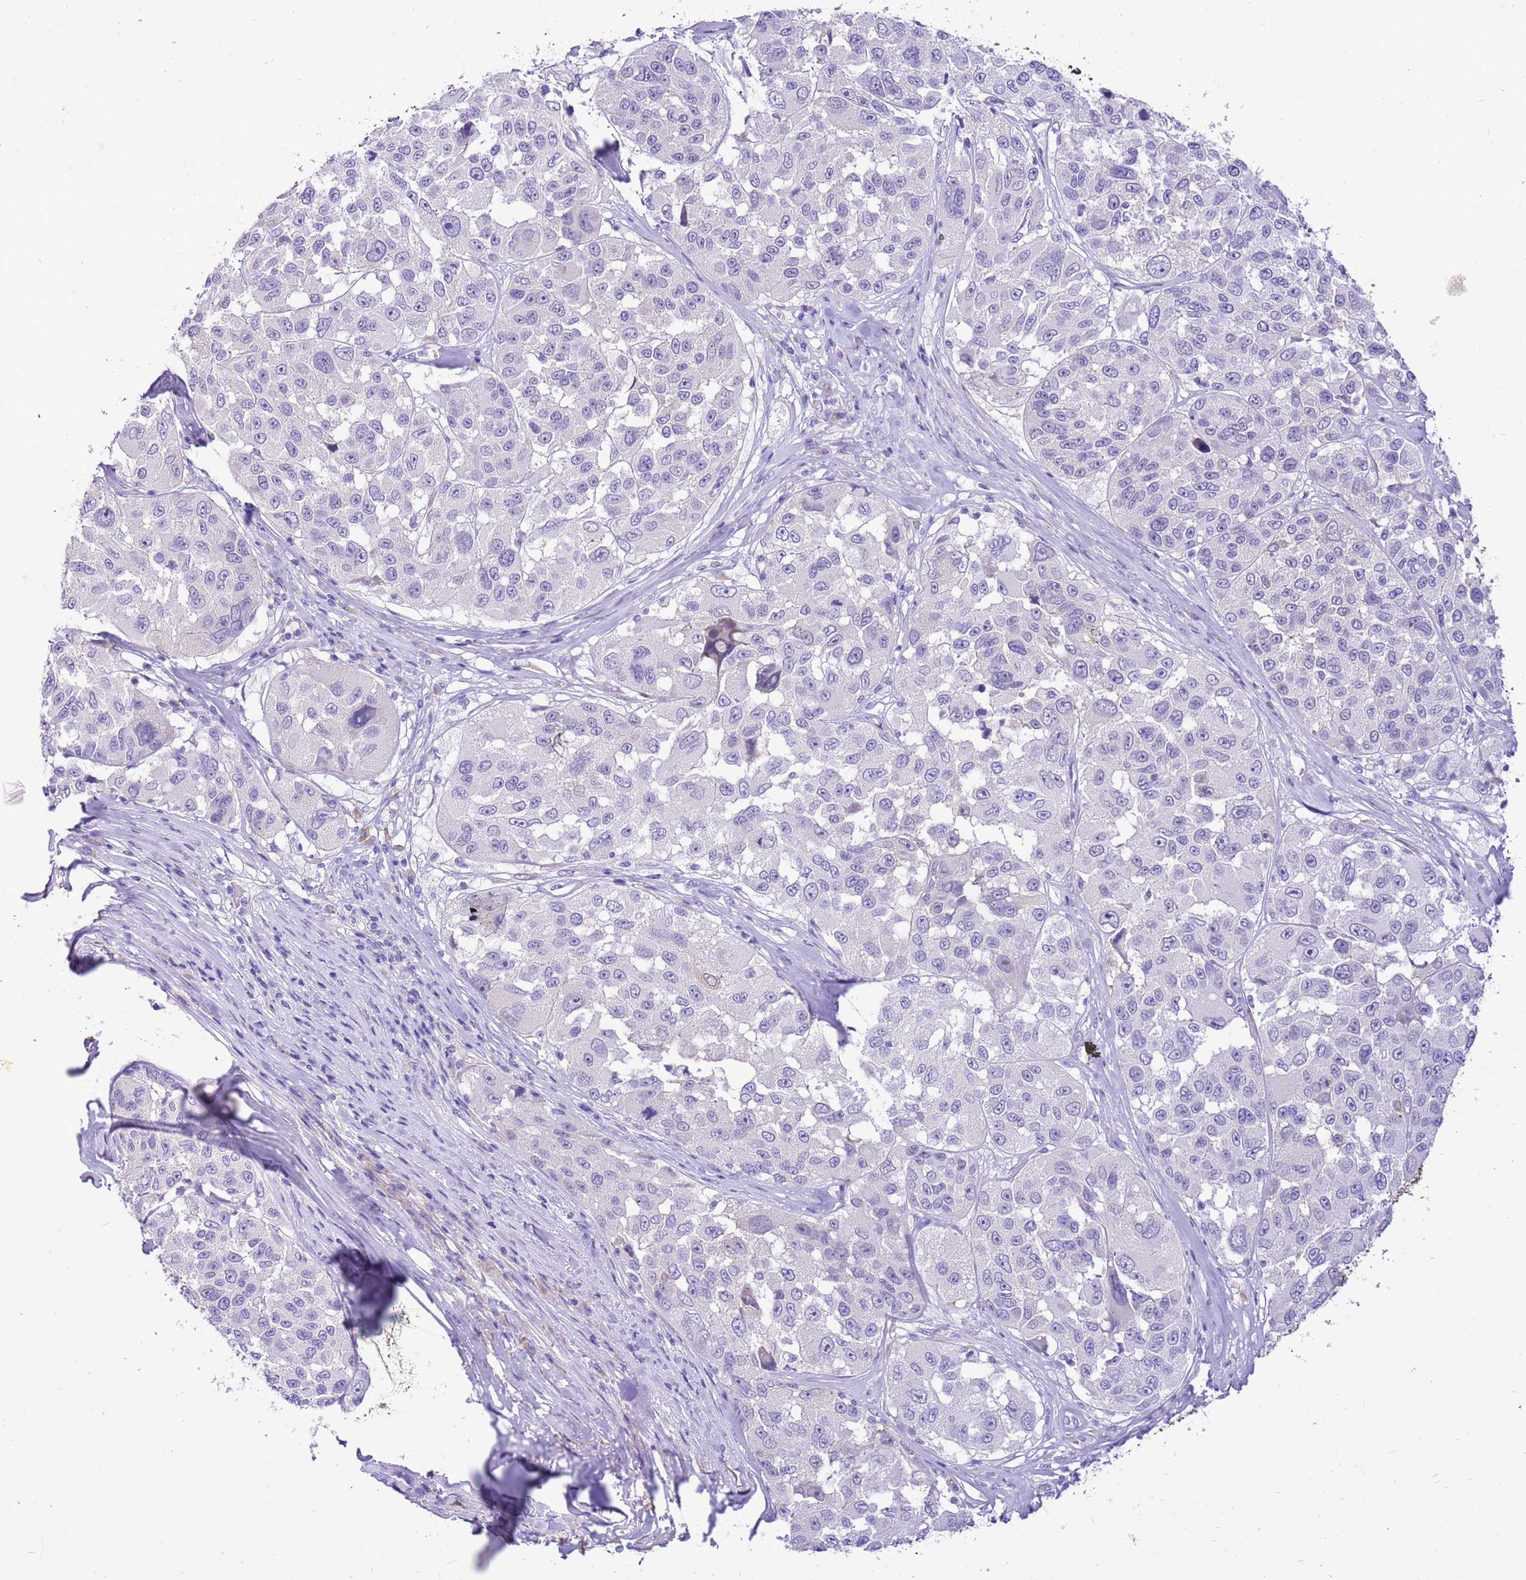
{"staining": {"intensity": "negative", "quantity": "none", "location": "none"}, "tissue": "melanoma", "cell_type": "Tumor cells", "image_type": "cancer", "snomed": [{"axis": "morphology", "description": "Malignant melanoma, NOS"}, {"axis": "topography", "description": "Skin"}], "caption": "Immunohistochemical staining of human melanoma reveals no significant positivity in tumor cells.", "gene": "R3HDM4", "patient": {"sex": "female", "age": 66}}